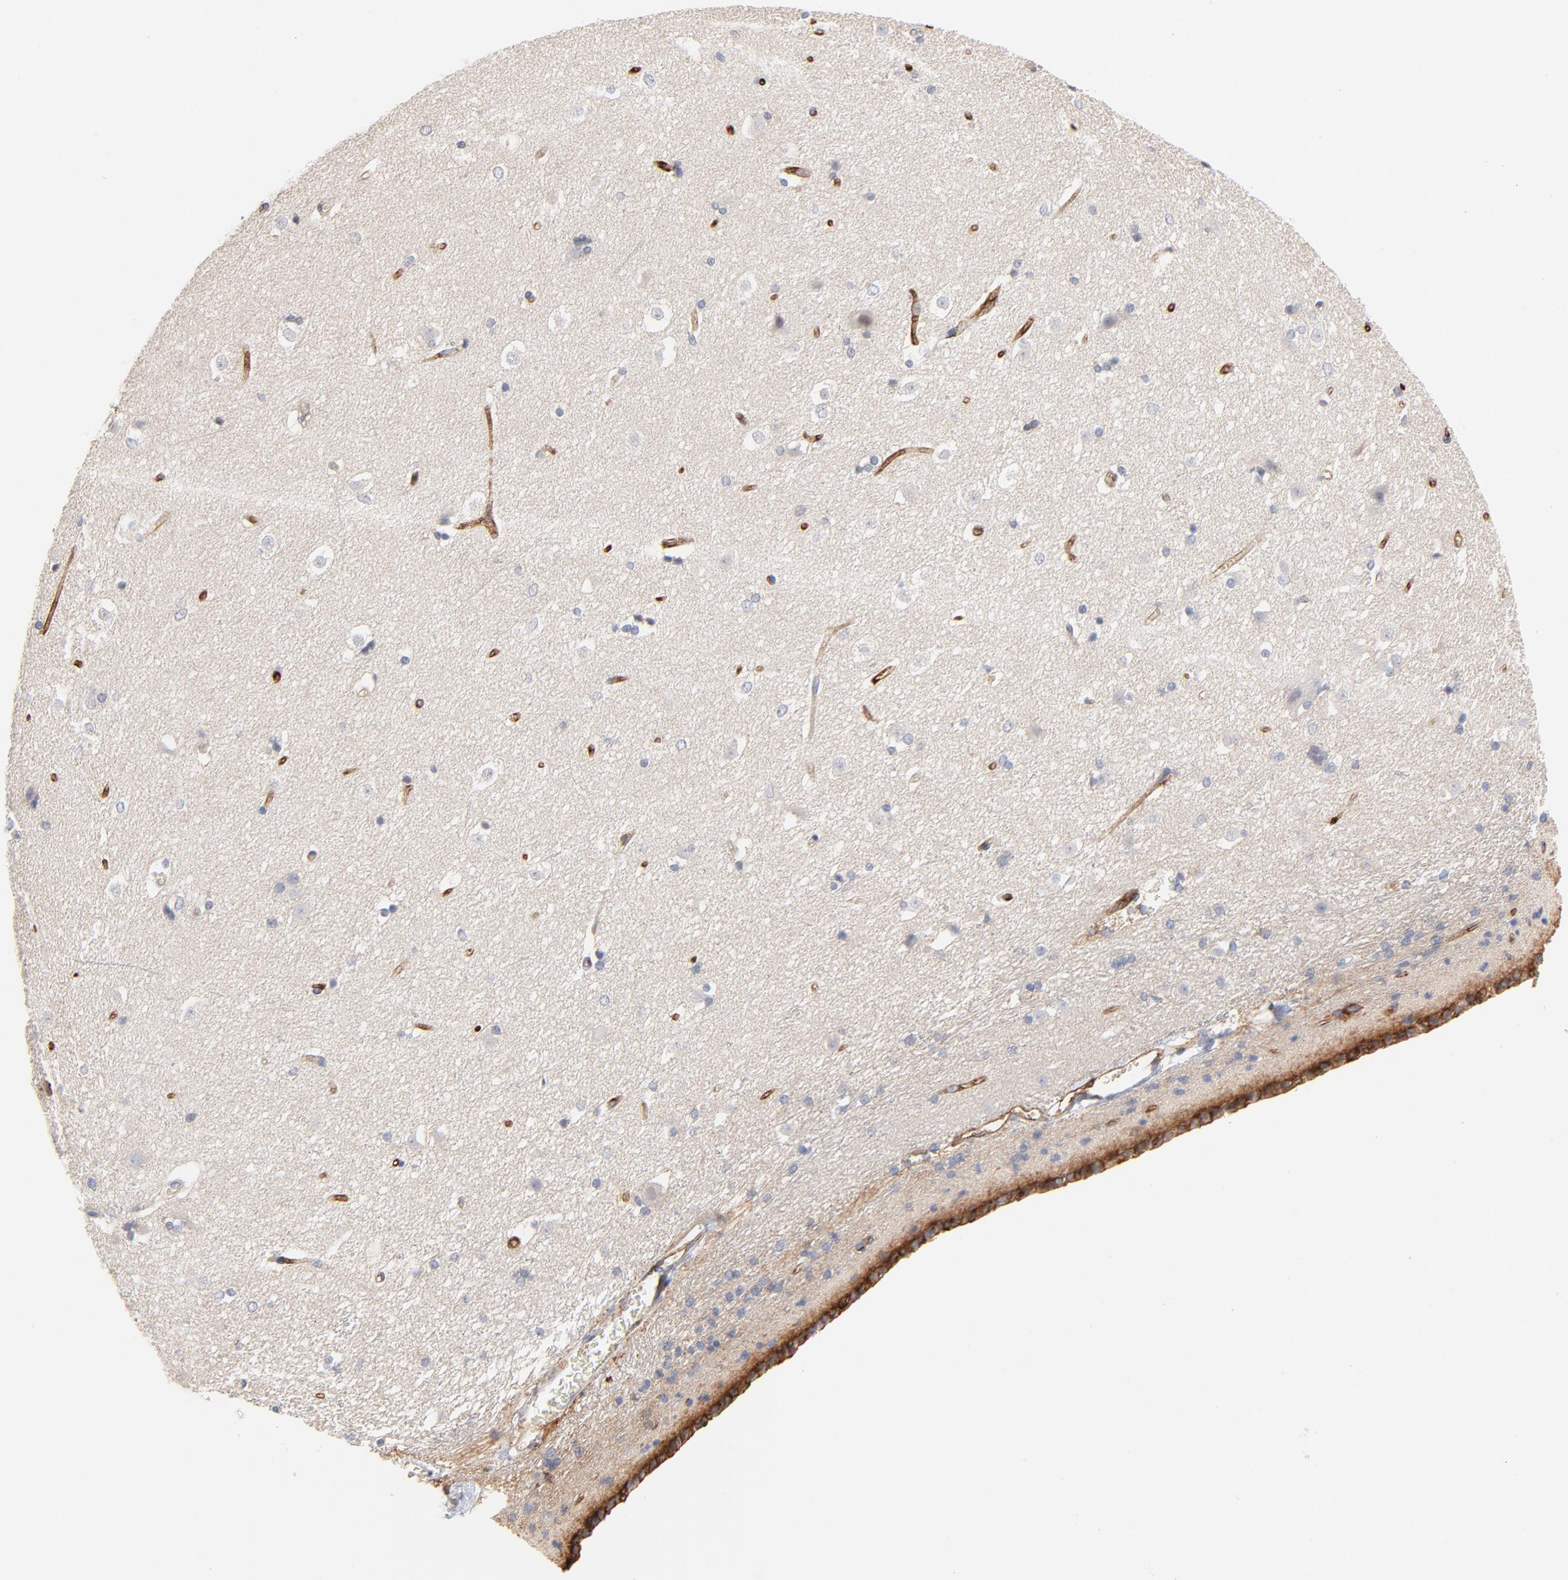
{"staining": {"intensity": "negative", "quantity": "none", "location": "none"}, "tissue": "caudate", "cell_type": "Glial cells", "image_type": "normal", "snomed": [{"axis": "morphology", "description": "Normal tissue, NOS"}, {"axis": "topography", "description": "Lateral ventricle wall"}], "caption": "Immunohistochemistry (IHC) histopathology image of normal caudate: human caudate stained with DAB (3,3'-diaminobenzidine) shows no significant protein positivity in glial cells. (DAB (3,3'-diaminobenzidine) IHC with hematoxylin counter stain).", "gene": "SLC16A1", "patient": {"sex": "female", "age": 19}}